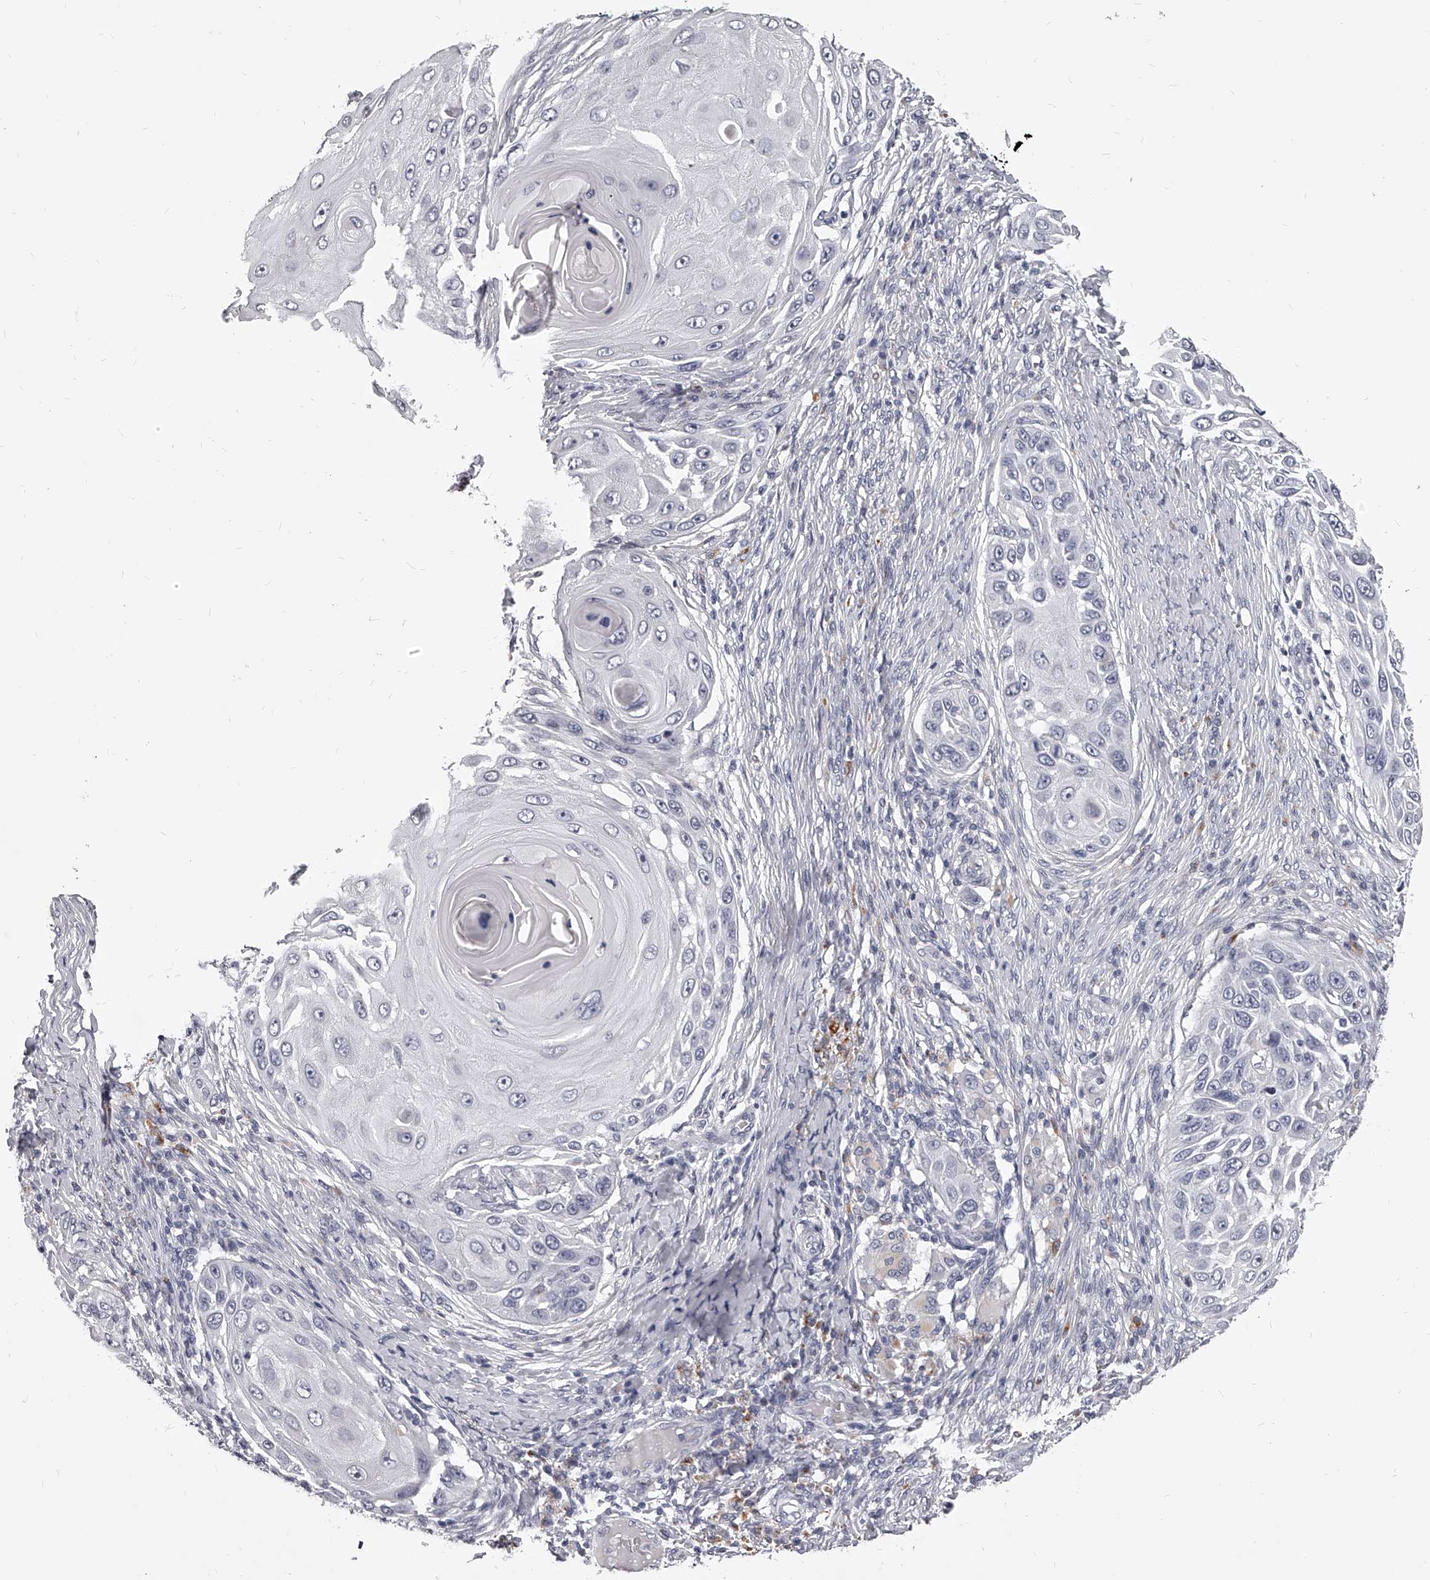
{"staining": {"intensity": "negative", "quantity": "none", "location": "none"}, "tissue": "skin cancer", "cell_type": "Tumor cells", "image_type": "cancer", "snomed": [{"axis": "morphology", "description": "Squamous cell carcinoma, NOS"}, {"axis": "topography", "description": "Skin"}], "caption": "Photomicrograph shows no protein staining in tumor cells of skin squamous cell carcinoma tissue.", "gene": "DMRT1", "patient": {"sex": "female", "age": 44}}